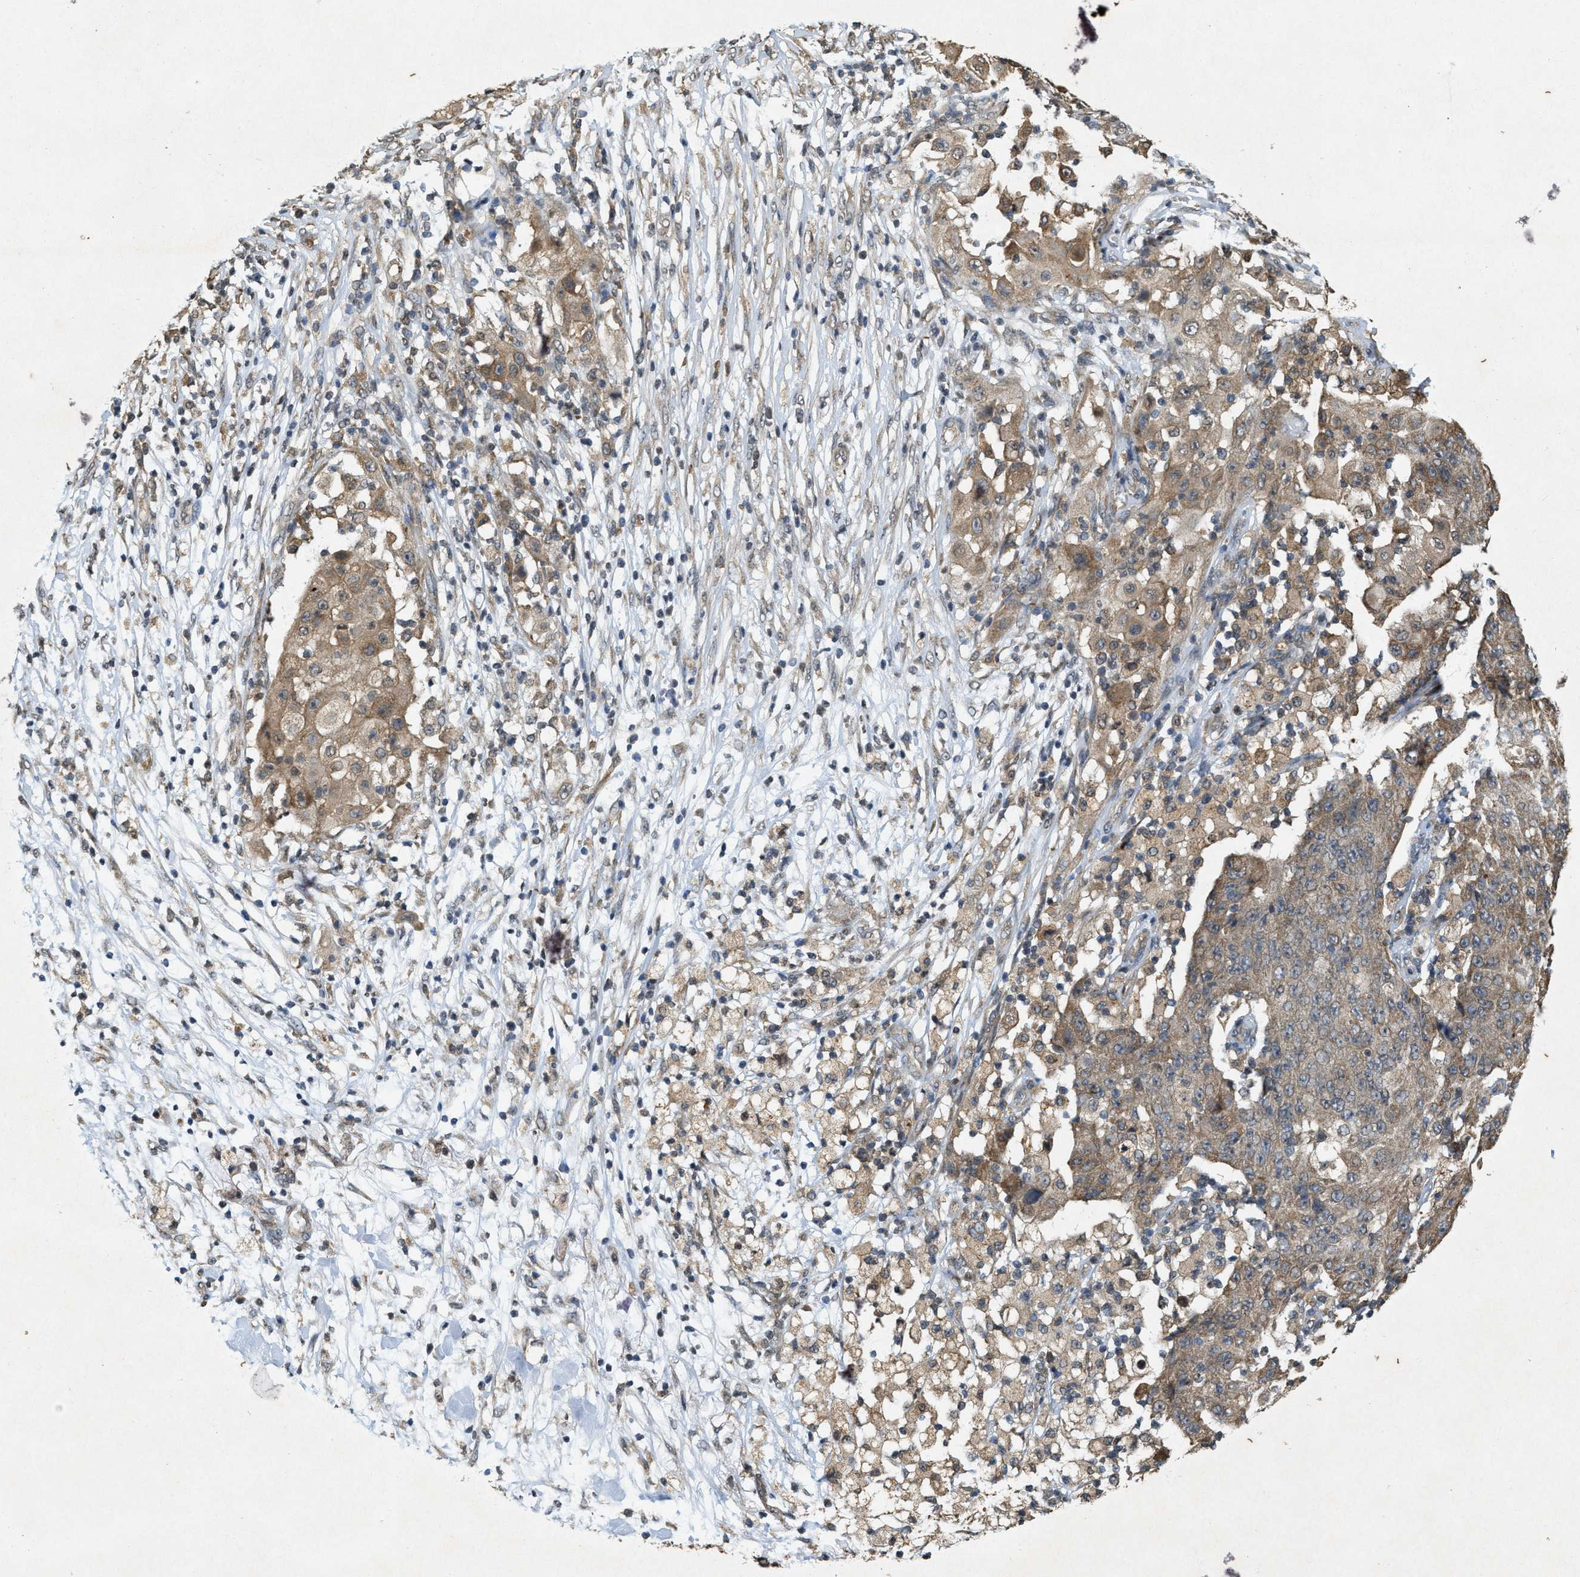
{"staining": {"intensity": "weak", "quantity": ">75%", "location": "cytoplasmic/membranous"}, "tissue": "ovarian cancer", "cell_type": "Tumor cells", "image_type": "cancer", "snomed": [{"axis": "morphology", "description": "Carcinoma, endometroid"}, {"axis": "topography", "description": "Ovary"}], "caption": "An image showing weak cytoplasmic/membranous staining in about >75% of tumor cells in endometroid carcinoma (ovarian), as visualized by brown immunohistochemical staining.", "gene": "KIF21A", "patient": {"sex": "female", "age": 42}}